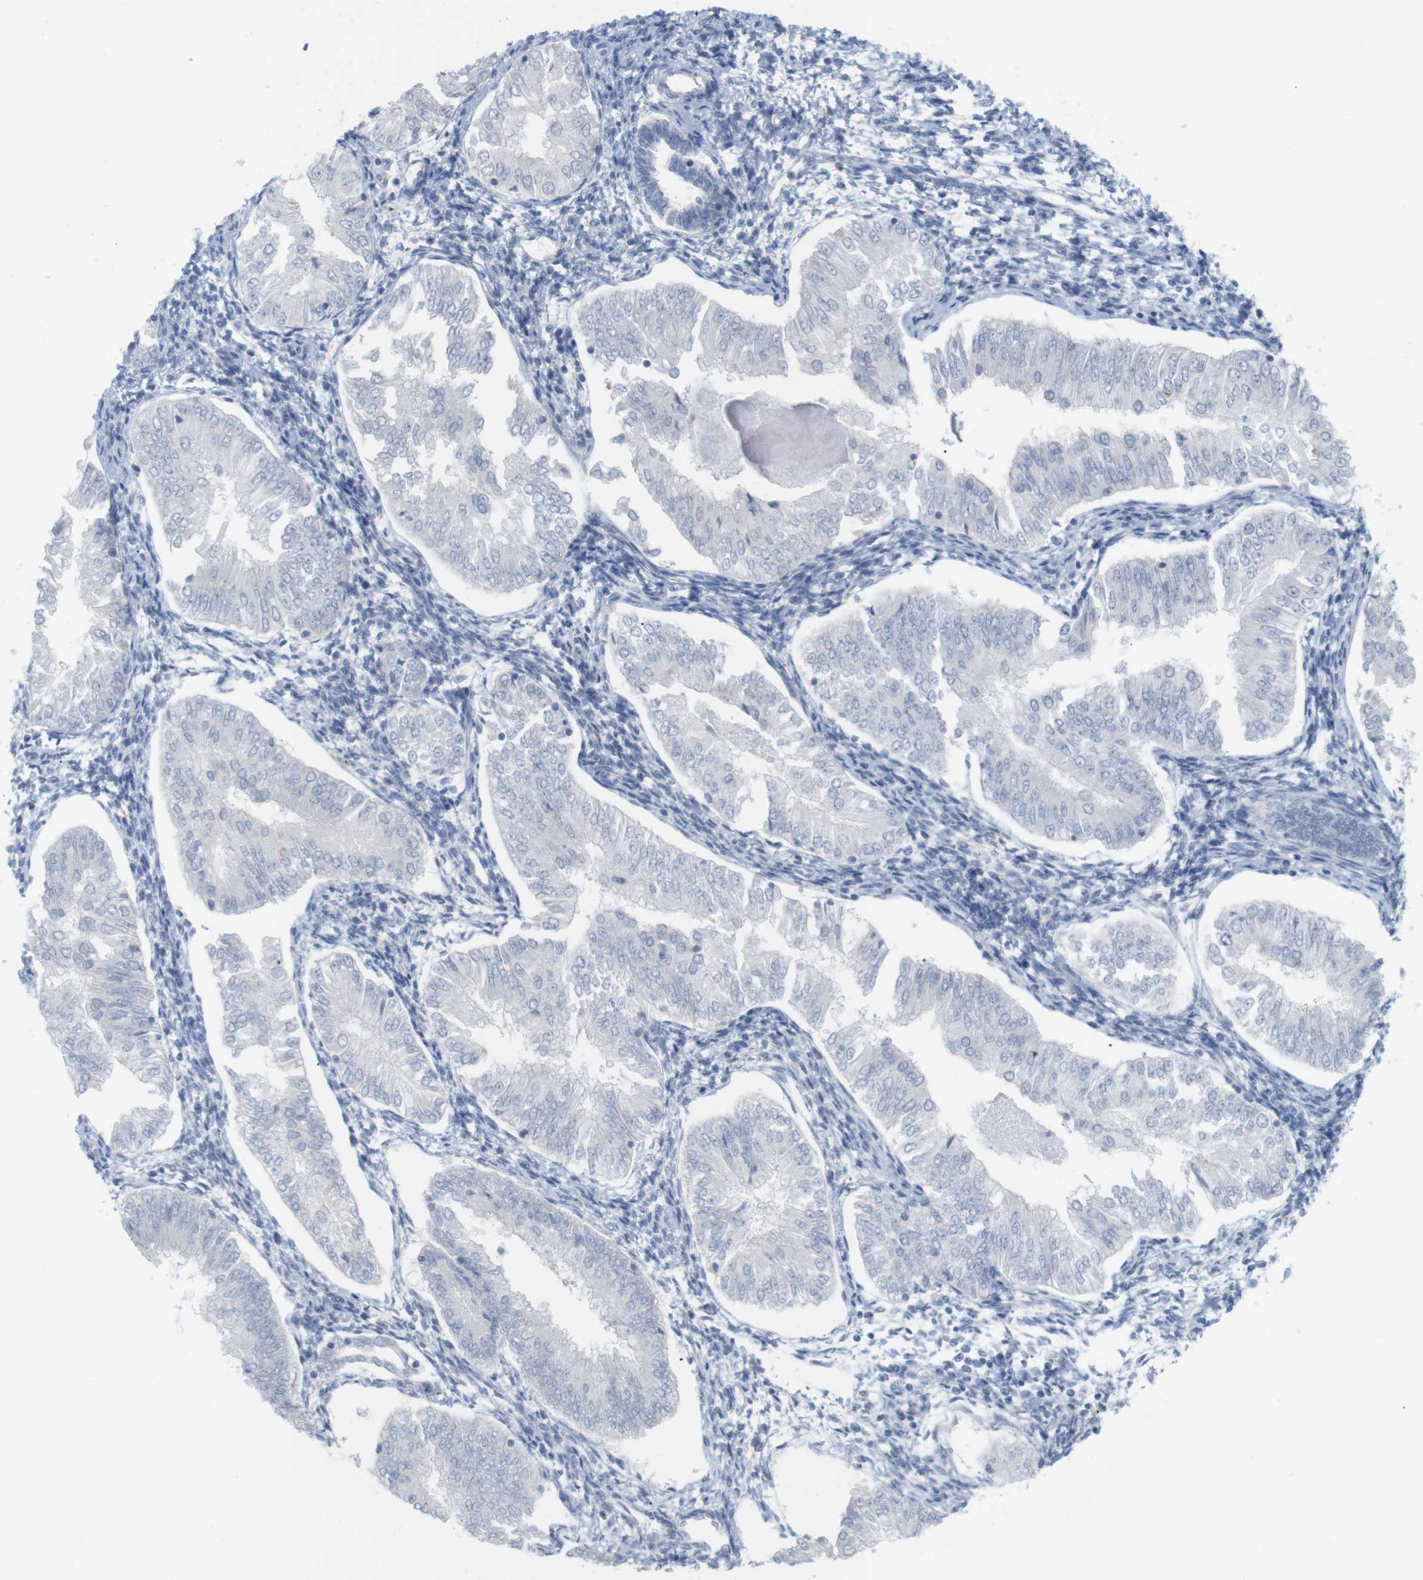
{"staining": {"intensity": "negative", "quantity": "none", "location": "none"}, "tissue": "endometrial cancer", "cell_type": "Tumor cells", "image_type": "cancer", "snomed": [{"axis": "morphology", "description": "Adenocarcinoma, NOS"}, {"axis": "topography", "description": "Endometrium"}], "caption": "There is no significant staining in tumor cells of endometrial cancer (adenocarcinoma).", "gene": "ITPR1", "patient": {"sex": "female", "age": 53}}